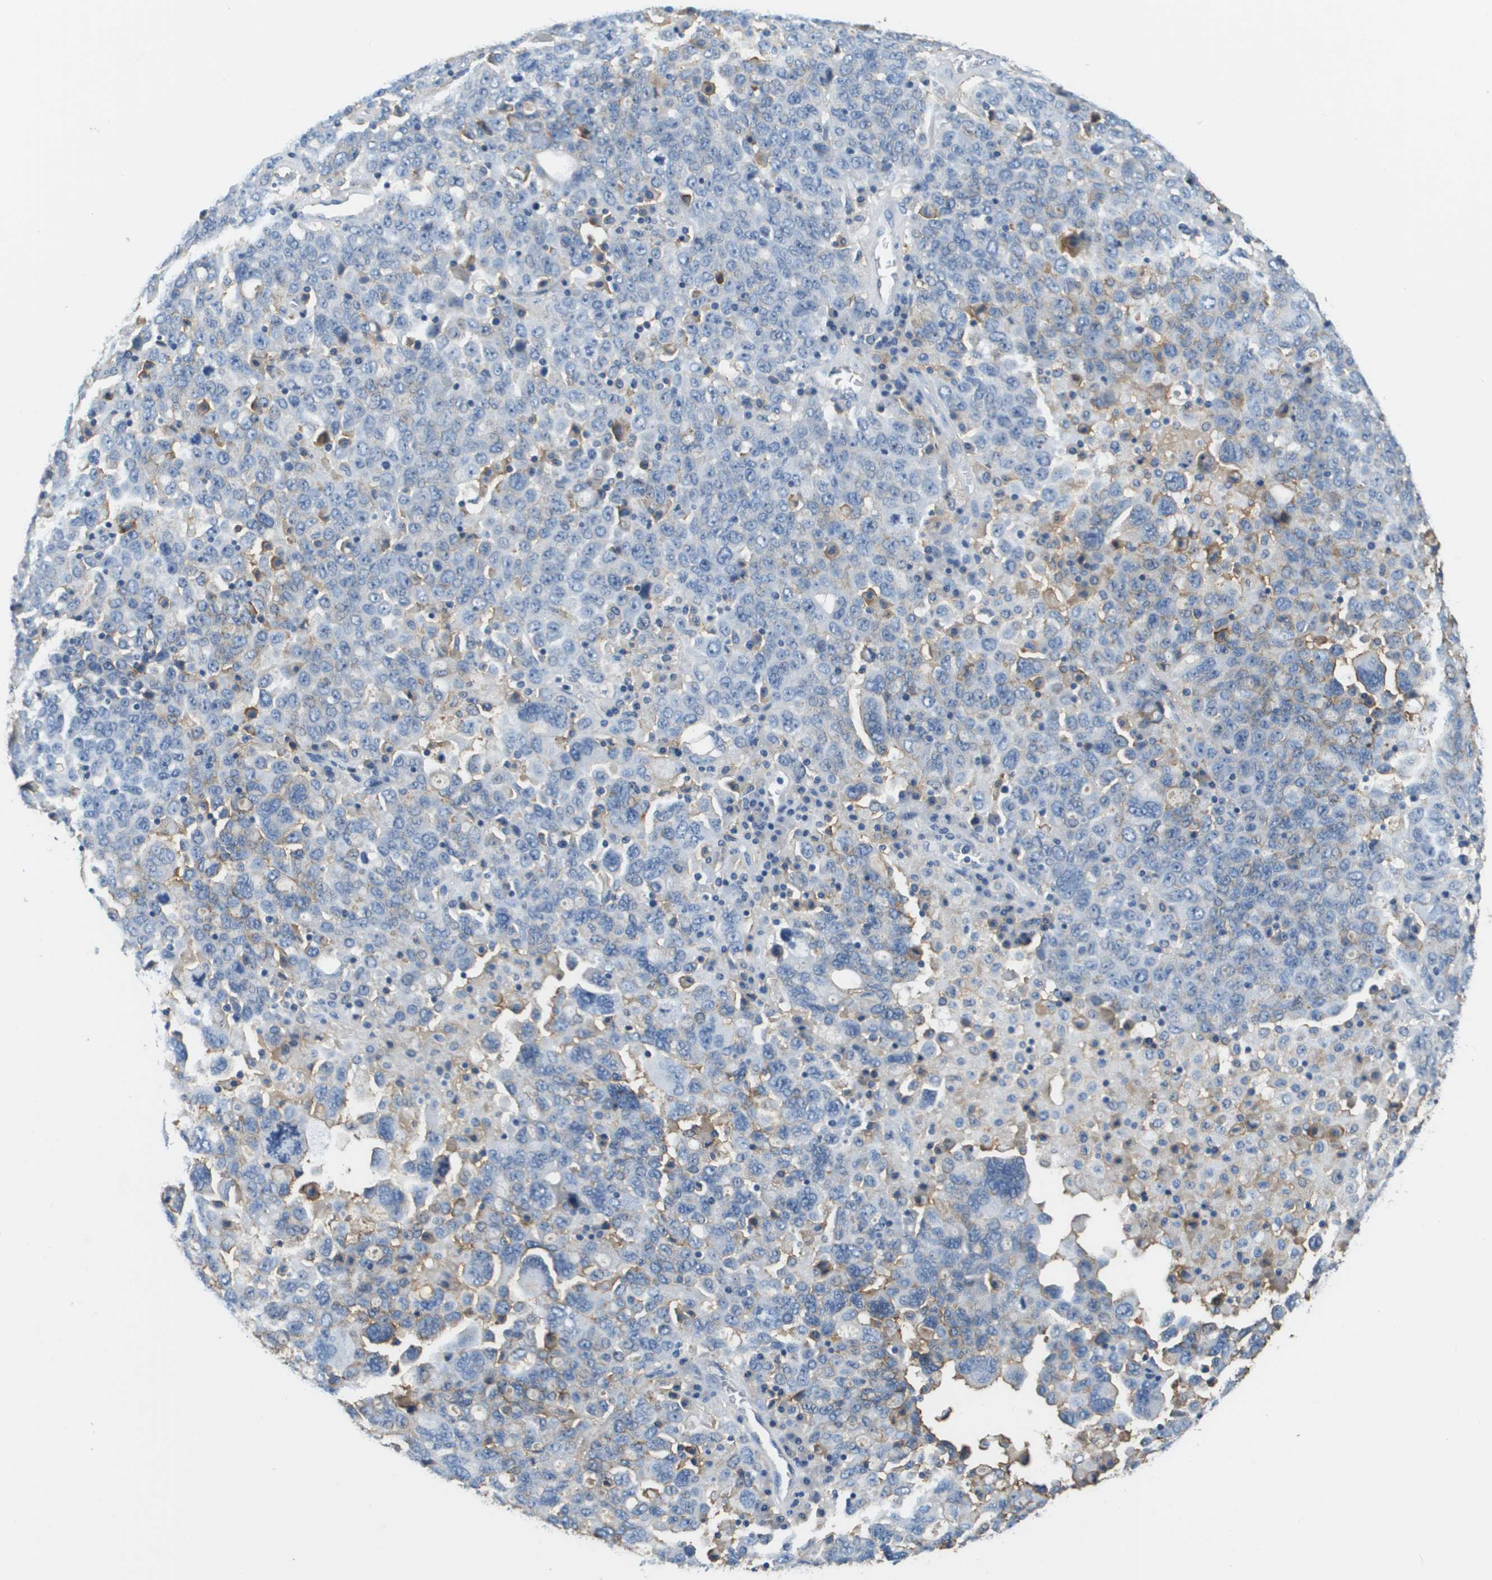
{"staining": {"intensity": "negative", "quantity": "none", "location": "none"}, "tissue": "ovarian cancer", "cell_type": "Tumor cells", "image_type": "cancer", "snomed": [{"axis": "morphology", "description": "Carcinoma, endometroid"}, {"axis": "topography", "description": "Ovary"}], "caption": "Photomicrograph shows no significant protein expression in tumor cells of endometroid carcinoma (ovarian). (IHC, brightfield microscopy, high magnification).", "gene": "SLC16A3", "patient": {"sex": "female", "age": 62}}